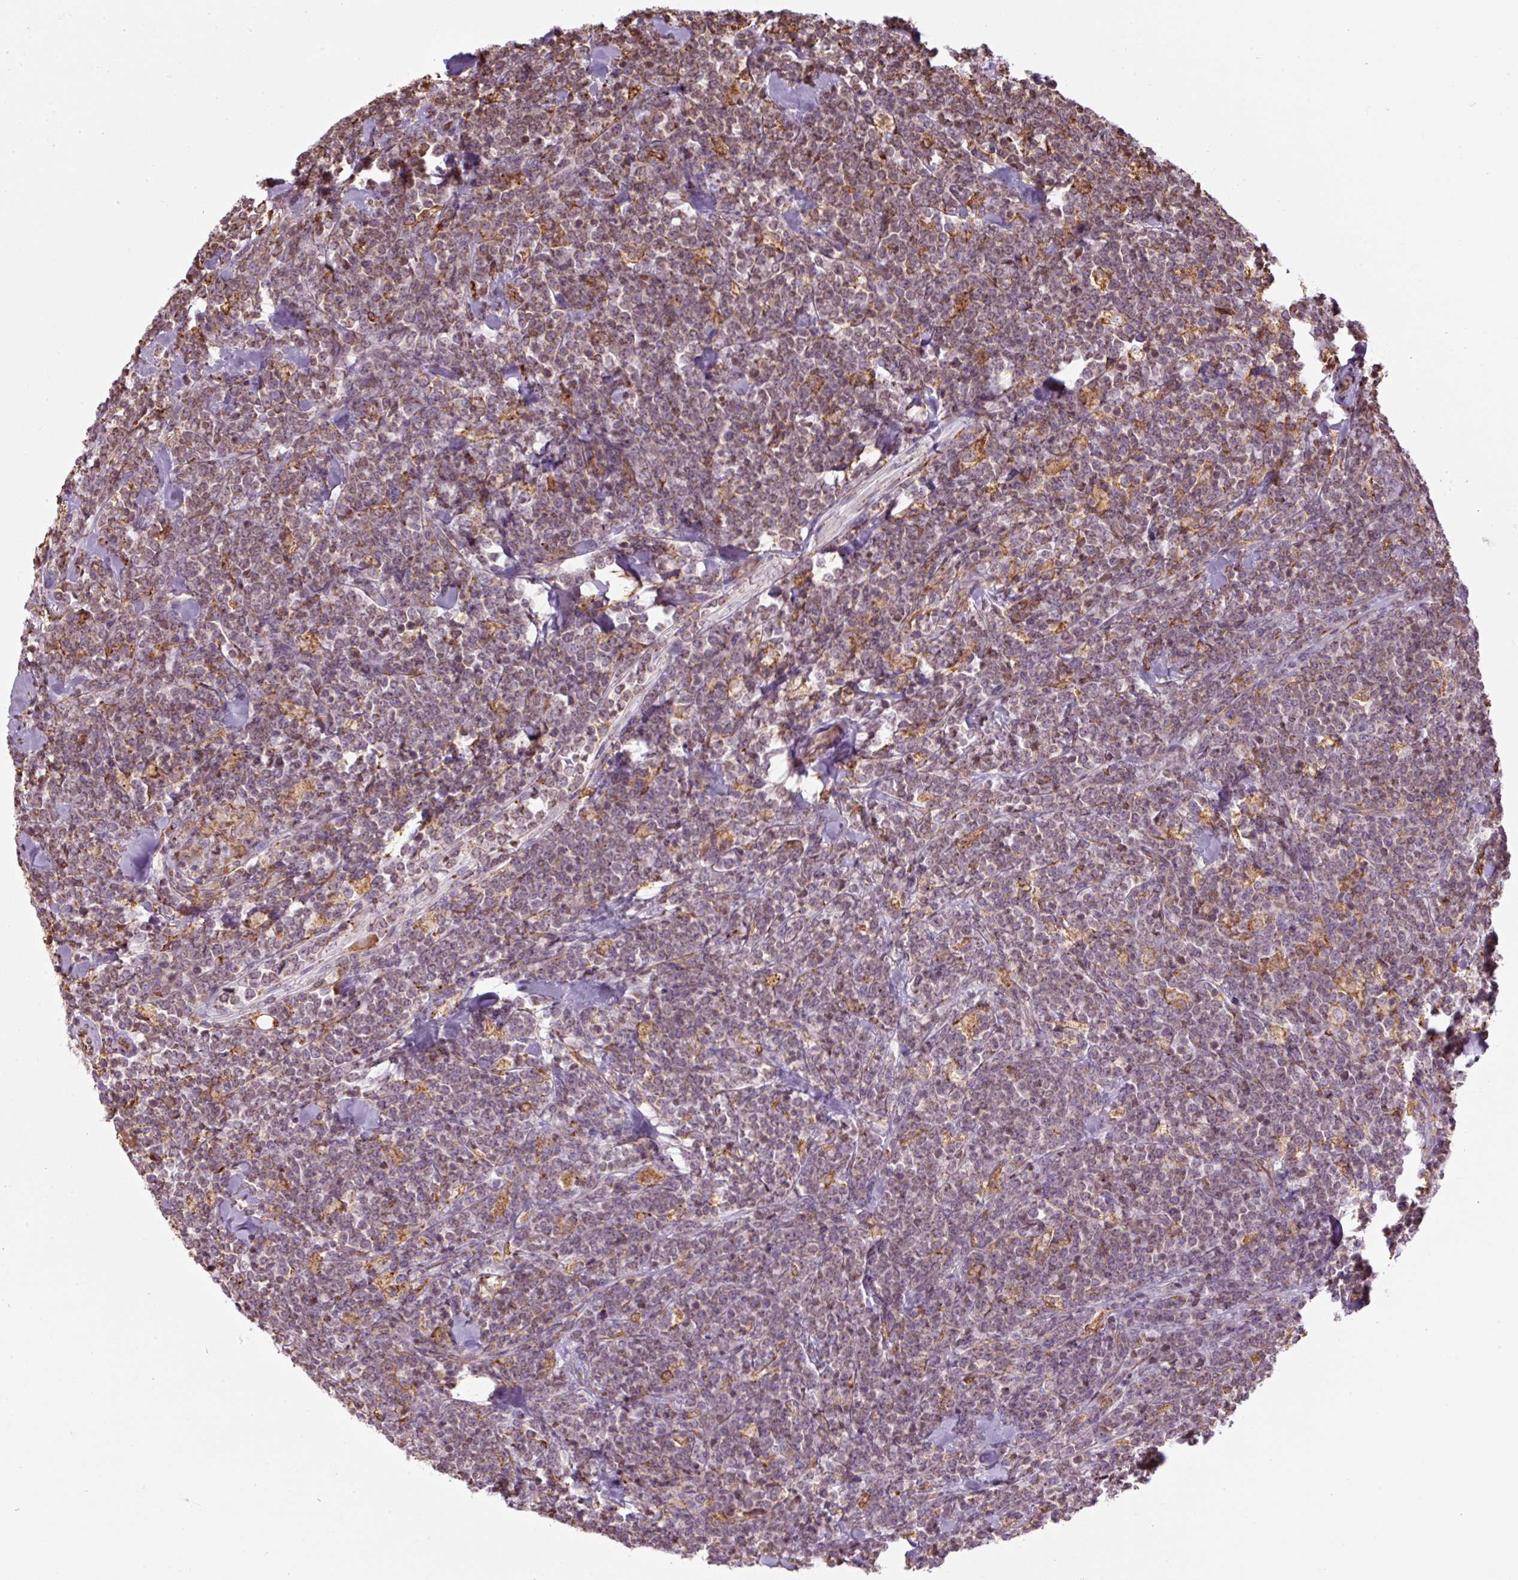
{"staining": {"intensity": "moderate", "quantity": "25%-75%", "location": "cytoplasmic/membranous,nuclear"}, "tissue": "lymphoma", "cell_type": "Tumor cells", "image_type": "cancer", "snomed": [{"axis": "morphology", "description": "Malignant lymphoma, non-Hodgkin's type, High grade"}, {"axis": "topography", "description": "Small intestine"}, {"axis": "topography", "description": "Colon"}], "caption": "High-grade malignant lymphoma, non-Hodgkin's type stained for a protein (brown) displays moderate cytoplasmic/membranous and nuclear positive expression in about 25%-75% of tumor cells.", "gene": "PRKCSH", "patient": {"sex": "male", "age": 8}}